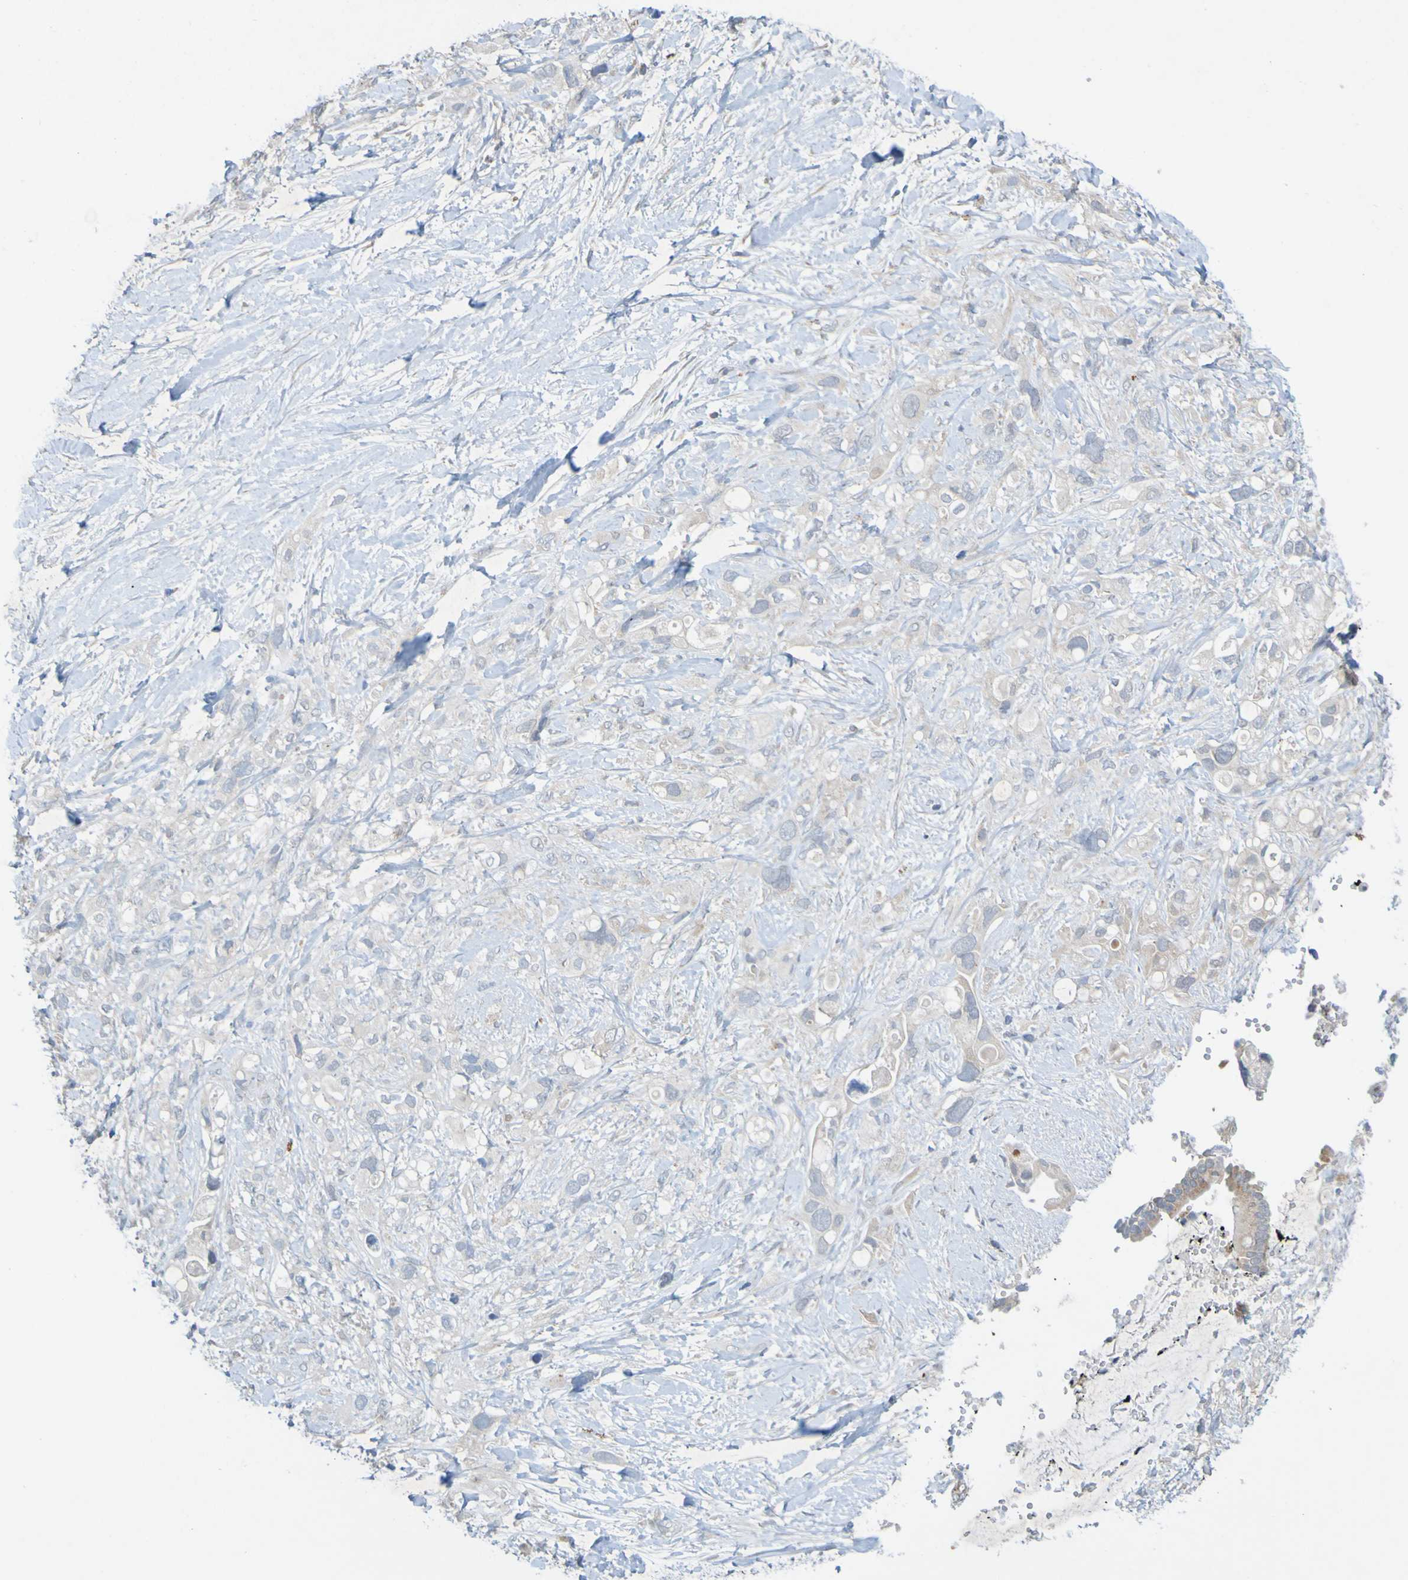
{"staining": {"intensity": "weak", "quantity": "<25%", "location": "cytoplasmic/membranous"}, "tissue": "pancreatic cancer", "cell_type": "Tumor cells", "image_type": "cancer", "snomed": [{"axis": "morphology", "description": "Adenocarcinoma, NOS"}, {"axis": "topography", "description": "Pancreas"}], "caption": "Pancreatic cancer (adenocarcinoma) was stained to show a protein in brown. There is no significant positivity in tumor cells.", "gene": "LILRB5", "patient": {"sex": "female", "age": 56}}